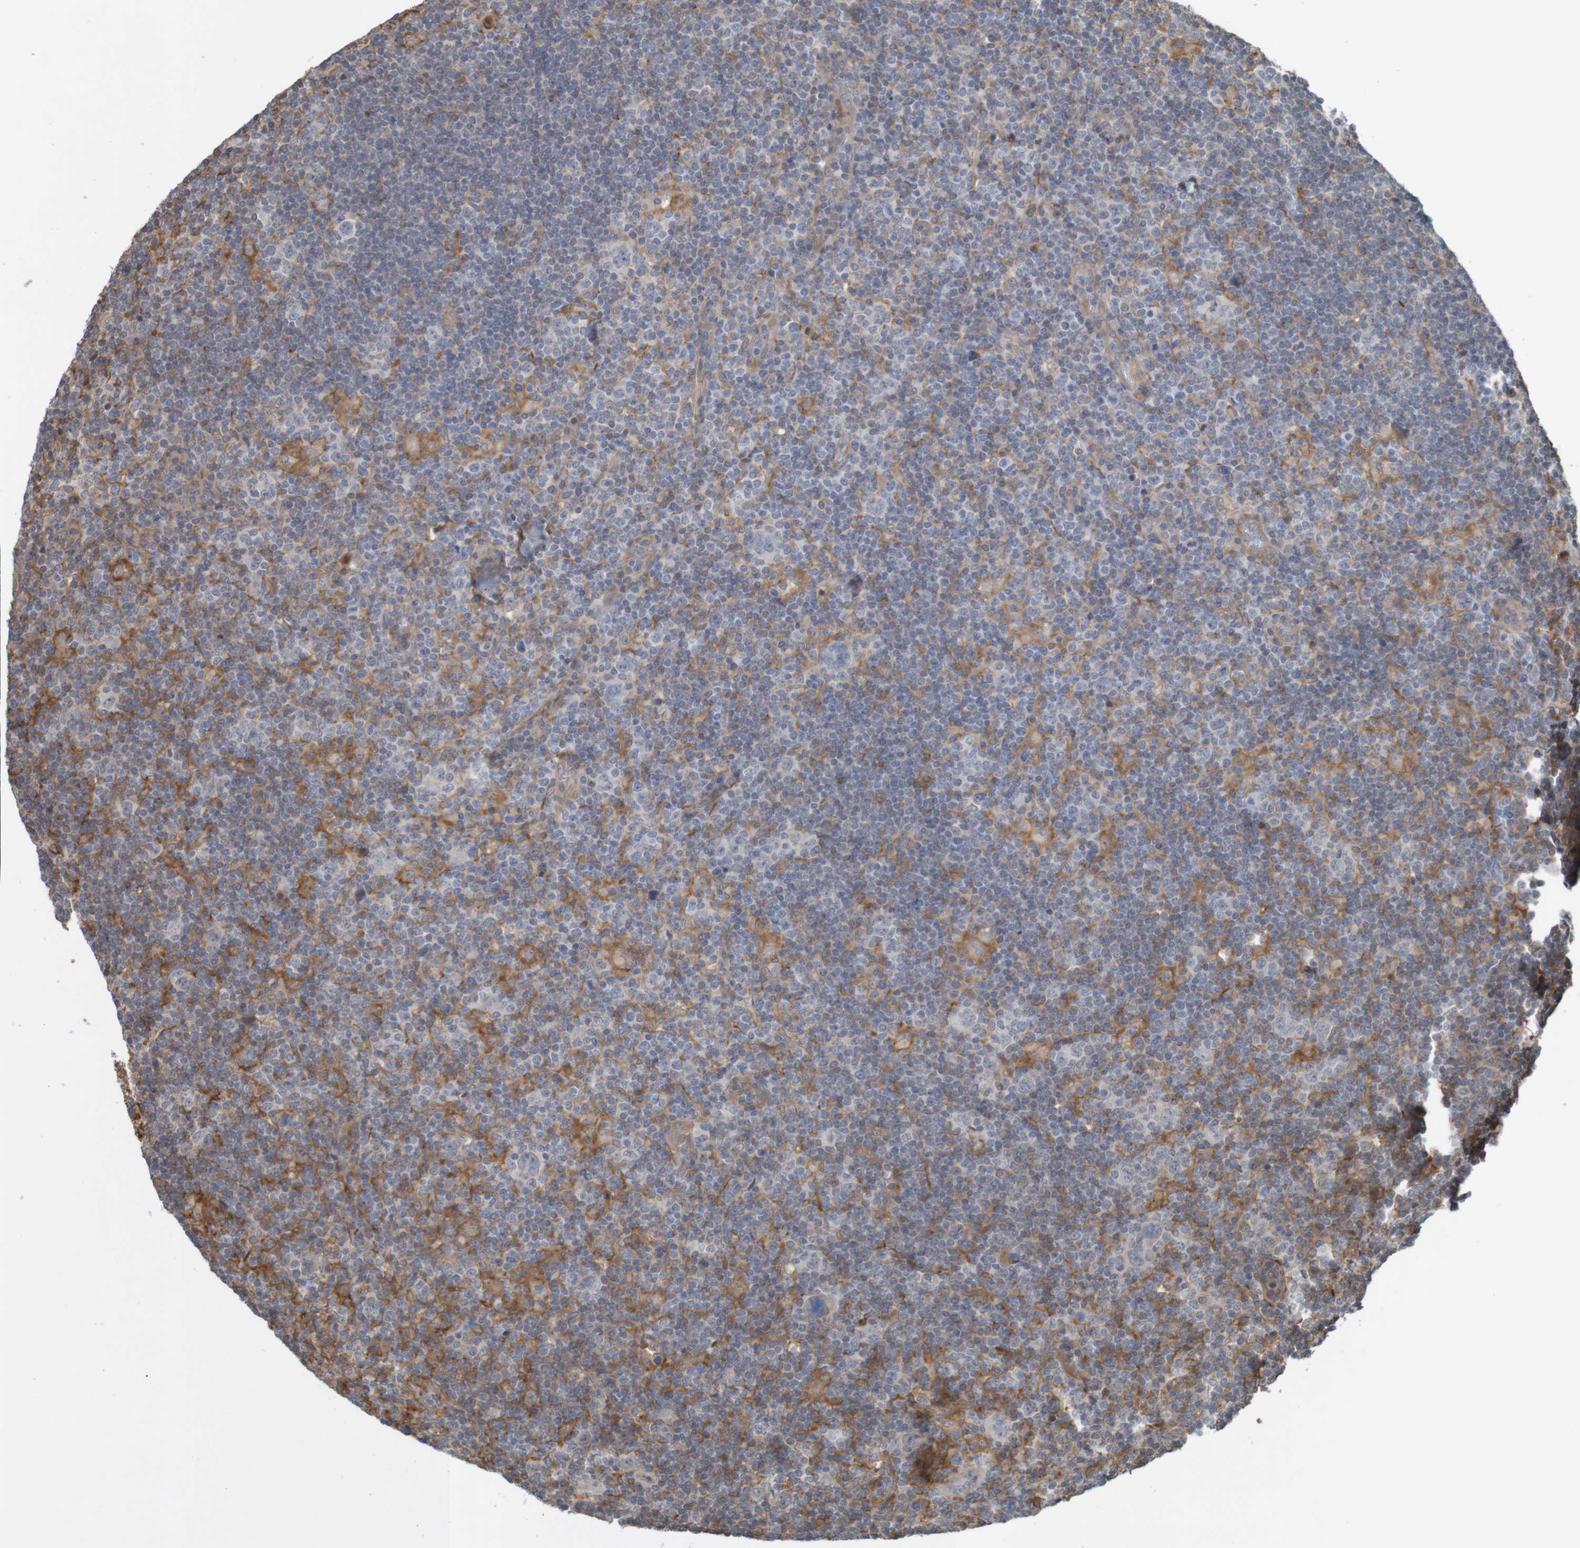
{"staining": {"intensity": "negative", "quantity": "none", "location": "none"}, "tissue": "lymphoma", "cell_type": "Tumor cells", "image_type": "cancer", "snomed": [{"axis": "morphology", "description": "Hodgkin's disease, NOS"}, {"axis": "topography", "description": "Lymph node"}], "caption": "This is a micrograph of immunohistochemistry staining of Hodgkin's disease, which shows no staining in tumor cells. (DAB (3,3'-diaminobenzidine) IHC visualized using brightfield microscopy, high magnification).", "gene": "ARHGEF11", "patient": {"sex": "female", "age": 57}}